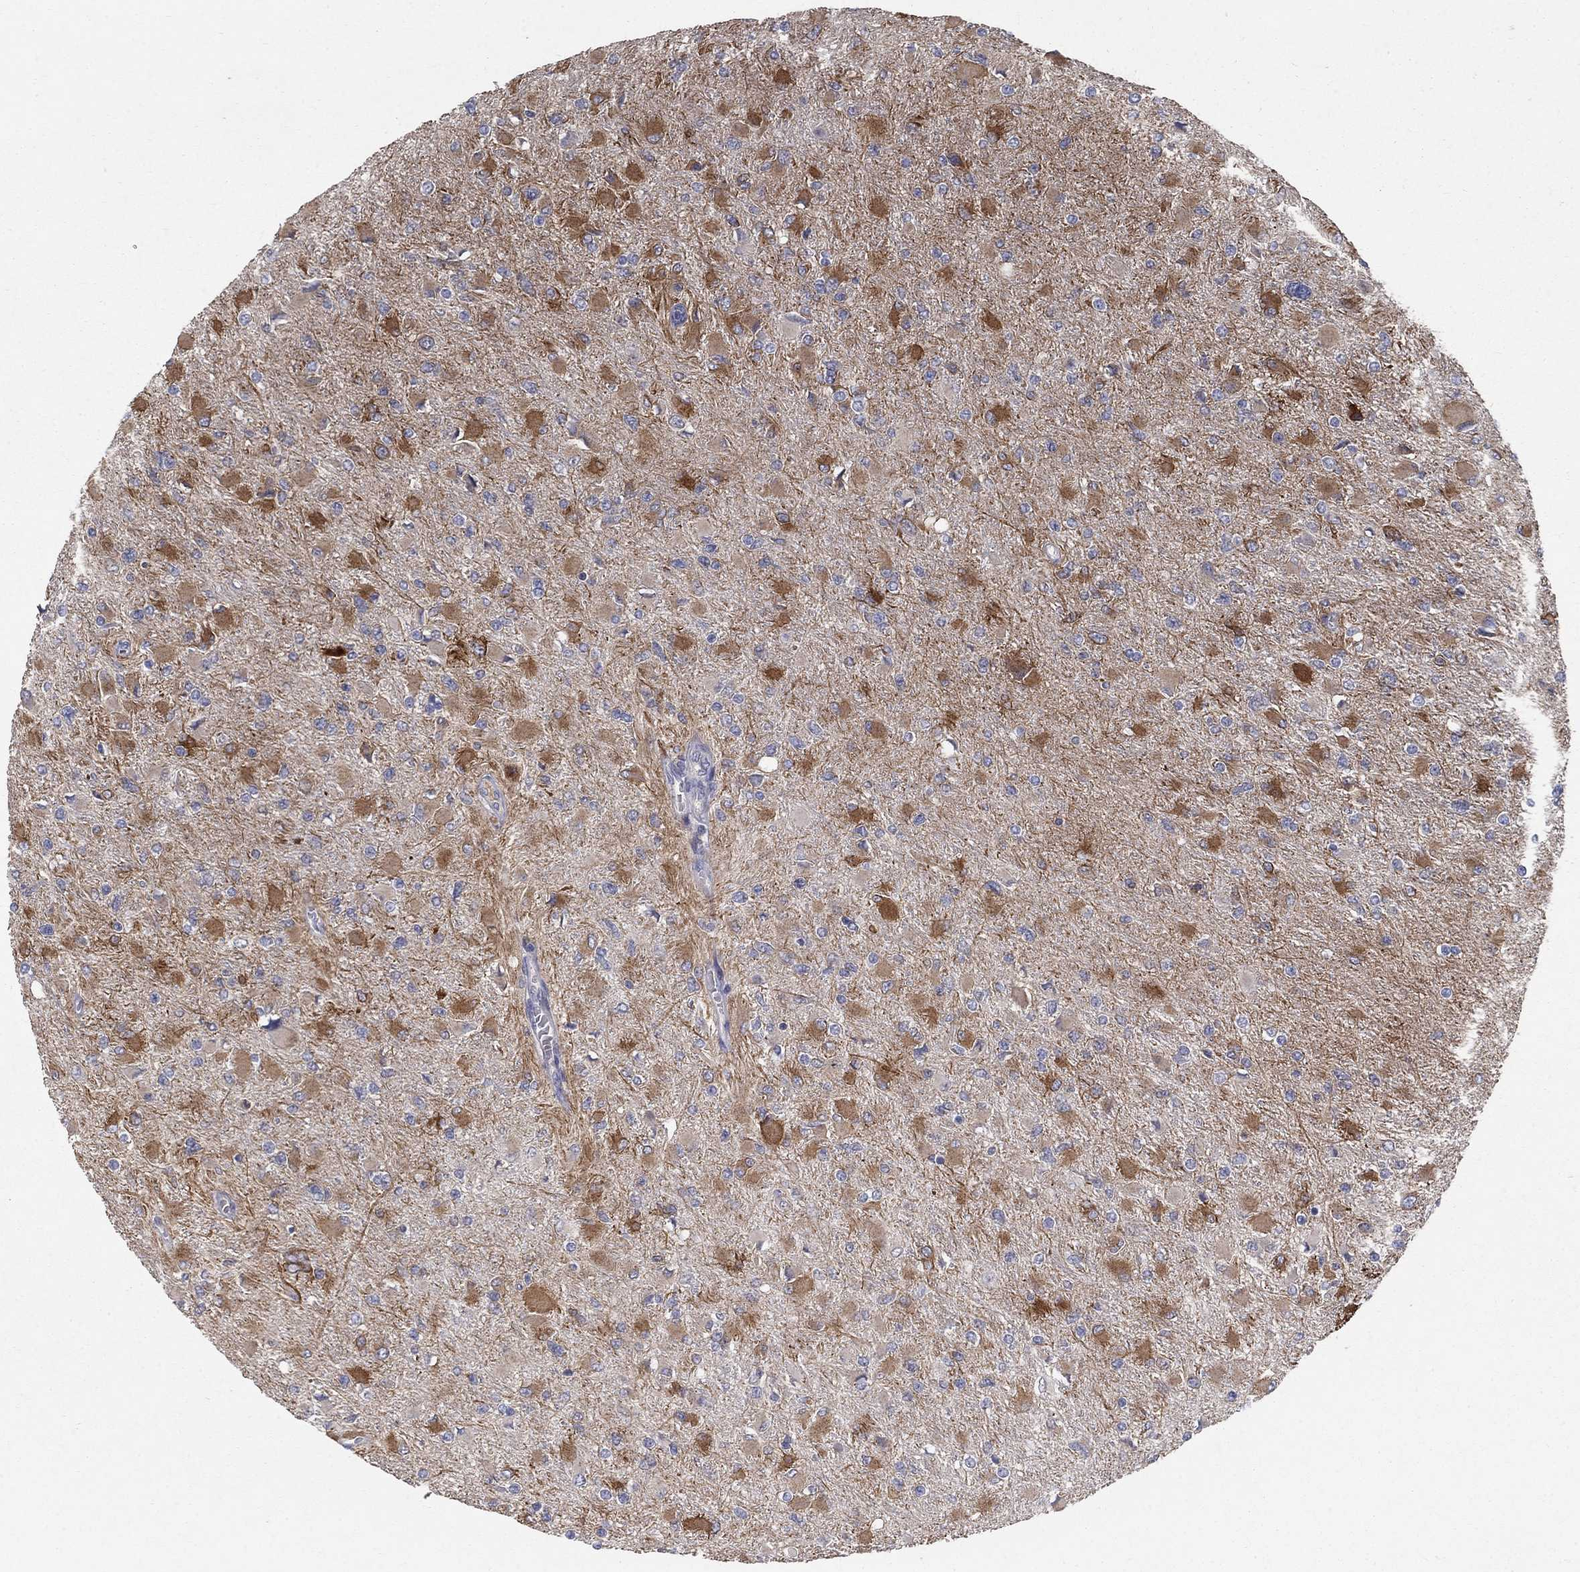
{"staining": {"intensity": "moderate", "quantity": ">75%", "location": "cytoplasmic/membranous"}, "tissue": "glioma", "cell_type": "Tumor cells", "image_type": "cancer", "snomed": [{"axis": "morphology", "description": "Glioma, malignant, High grade"}, {"axis": "topography", "description": "Cerebral cortex"}], "caption": "Immunohistochemistry of malignant glioma (high-grade) shows medium levels of moderate cytoplasmic/membranous positivity in approximately >75% of tumor cells.", "gene": "NTRK2", "patient": {"sex": "female", "age": 36}}